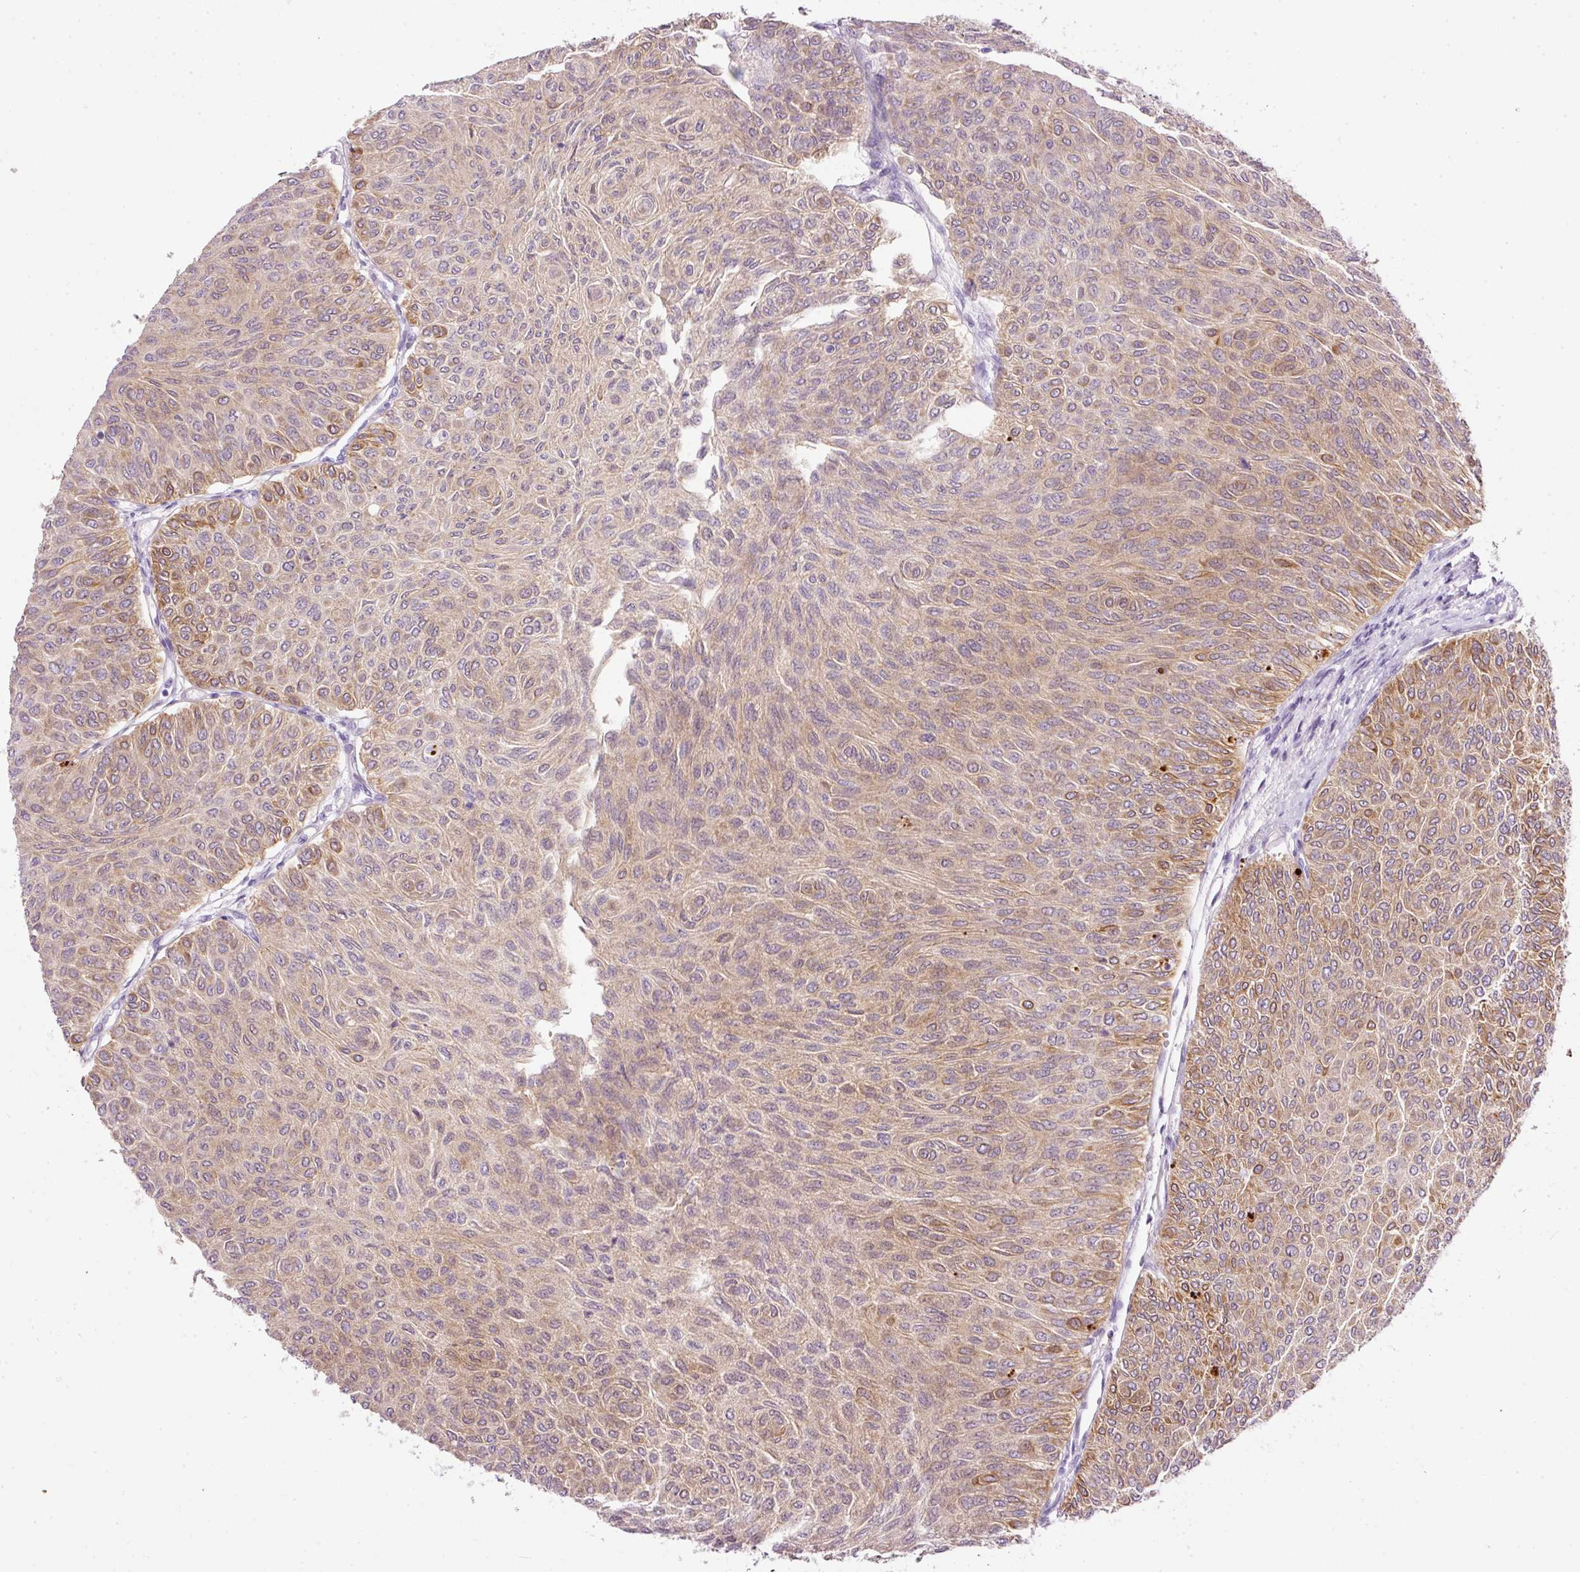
{"staining": {"intensity": "moderate", "quantity": "25%-75%", "location": "cytoplasmic/membranous"}, "tissue": "urothelial cancer", "cell_type": "Tumor cells", "image_type": "cancer", "snomed": [{"axis": "morphology", "description": "Urothelial carcinoma, Low grade"}, {"axis": "topography", "description": "Urinary bladder"}], "caption": "The micrograph demonstrates immunohistochemical staining of urothelial carcinoma (low-grade). There is moderate cytoplasmic/membranous staining is appreciated in approximately 25%-75% of tumor cells.", "gene": "SRC", "patient": {"sex": "male", "age": 78}}